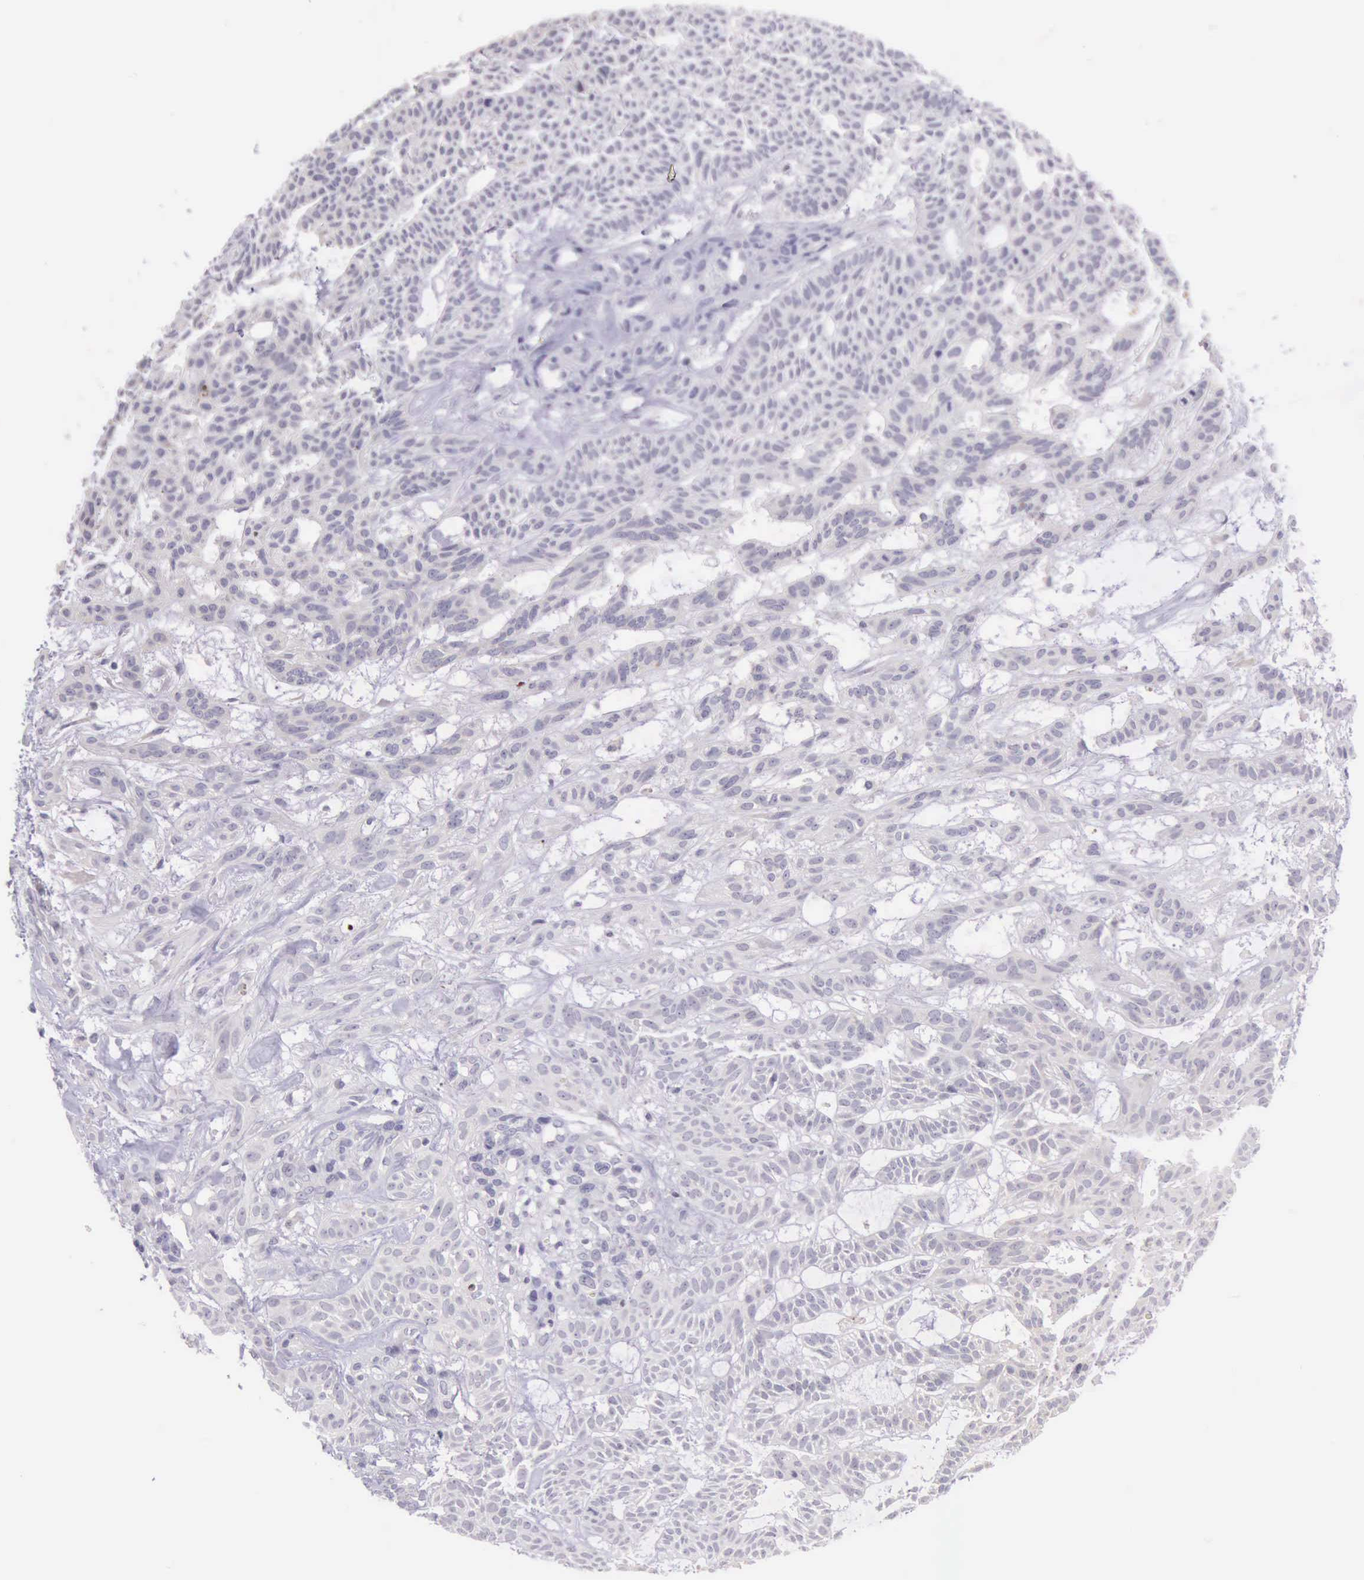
{"staining": {"intensity": "strong", "quantity": "<25%", "location": "nuclear"}, "tissue": "skin cancer", "cell_type": "Tumor cells", "image_type": "cancer", "snomed": [{"axis": "morphology", "description": "Basal cell carcinoma"}, {"axis": "topography", "description": "Skin"}], "caption": "This micrograph demonstrates IHC staining of skin basal cell carcinoma, with medium strong nuclear expression in approximately <25% of tumor cells.", "gene": "PARP1", "patient": {"sex": "male", "age": 75}}